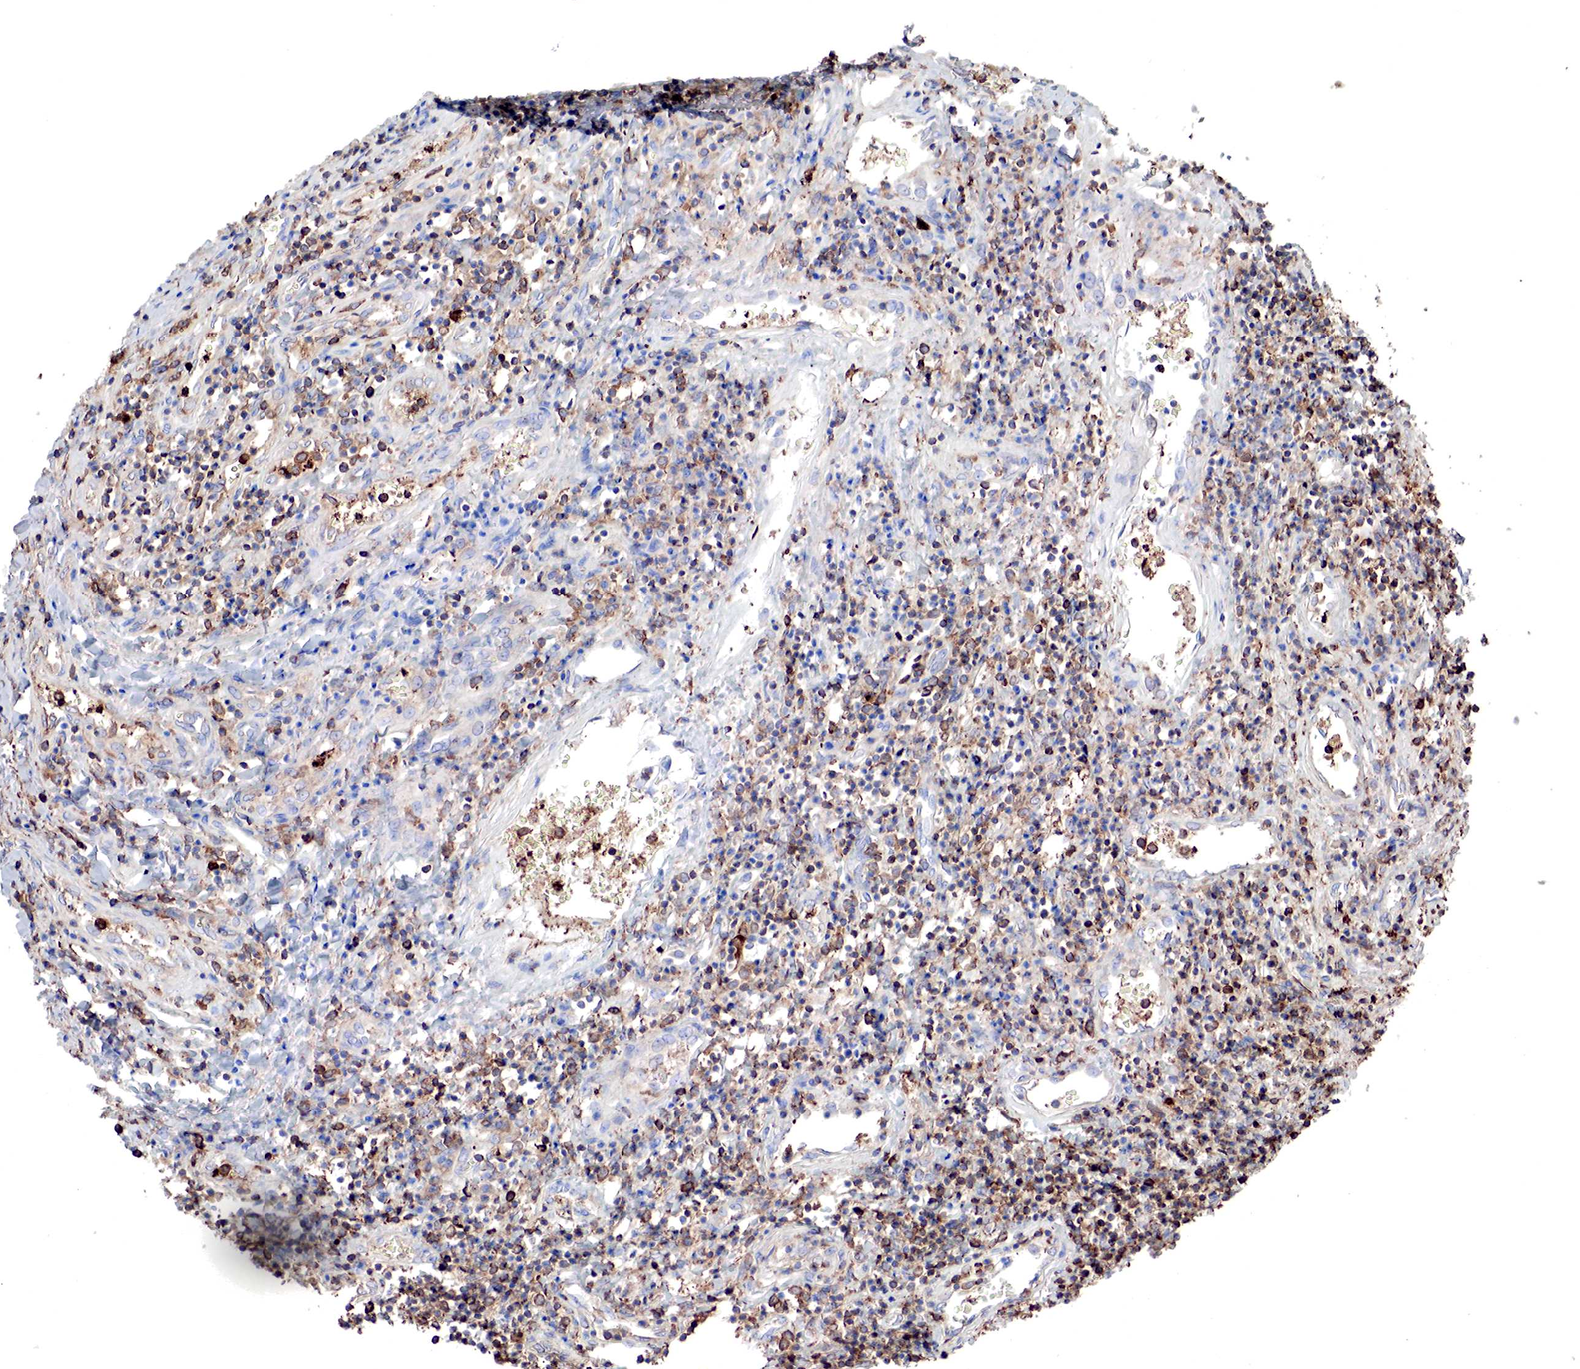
{"staining": {"intensity": "weak", "quantity": "<25%", "location": "nuclear"}, "tissue": "liver cancer", "cell_type": "Tumor cells", "image_type": "cancer", "snomed": [{"axis": "morphology", "description": "Carcinoma, Hepatocellular, NOS"}, {"axis": "topography", "description": "Liver"}], "caption": "Tumor cells show no significant protein staining in liver hepatocellular carcinoma.", "gene": "G6PD", "patient": {"sex": "male", "age": 24}}